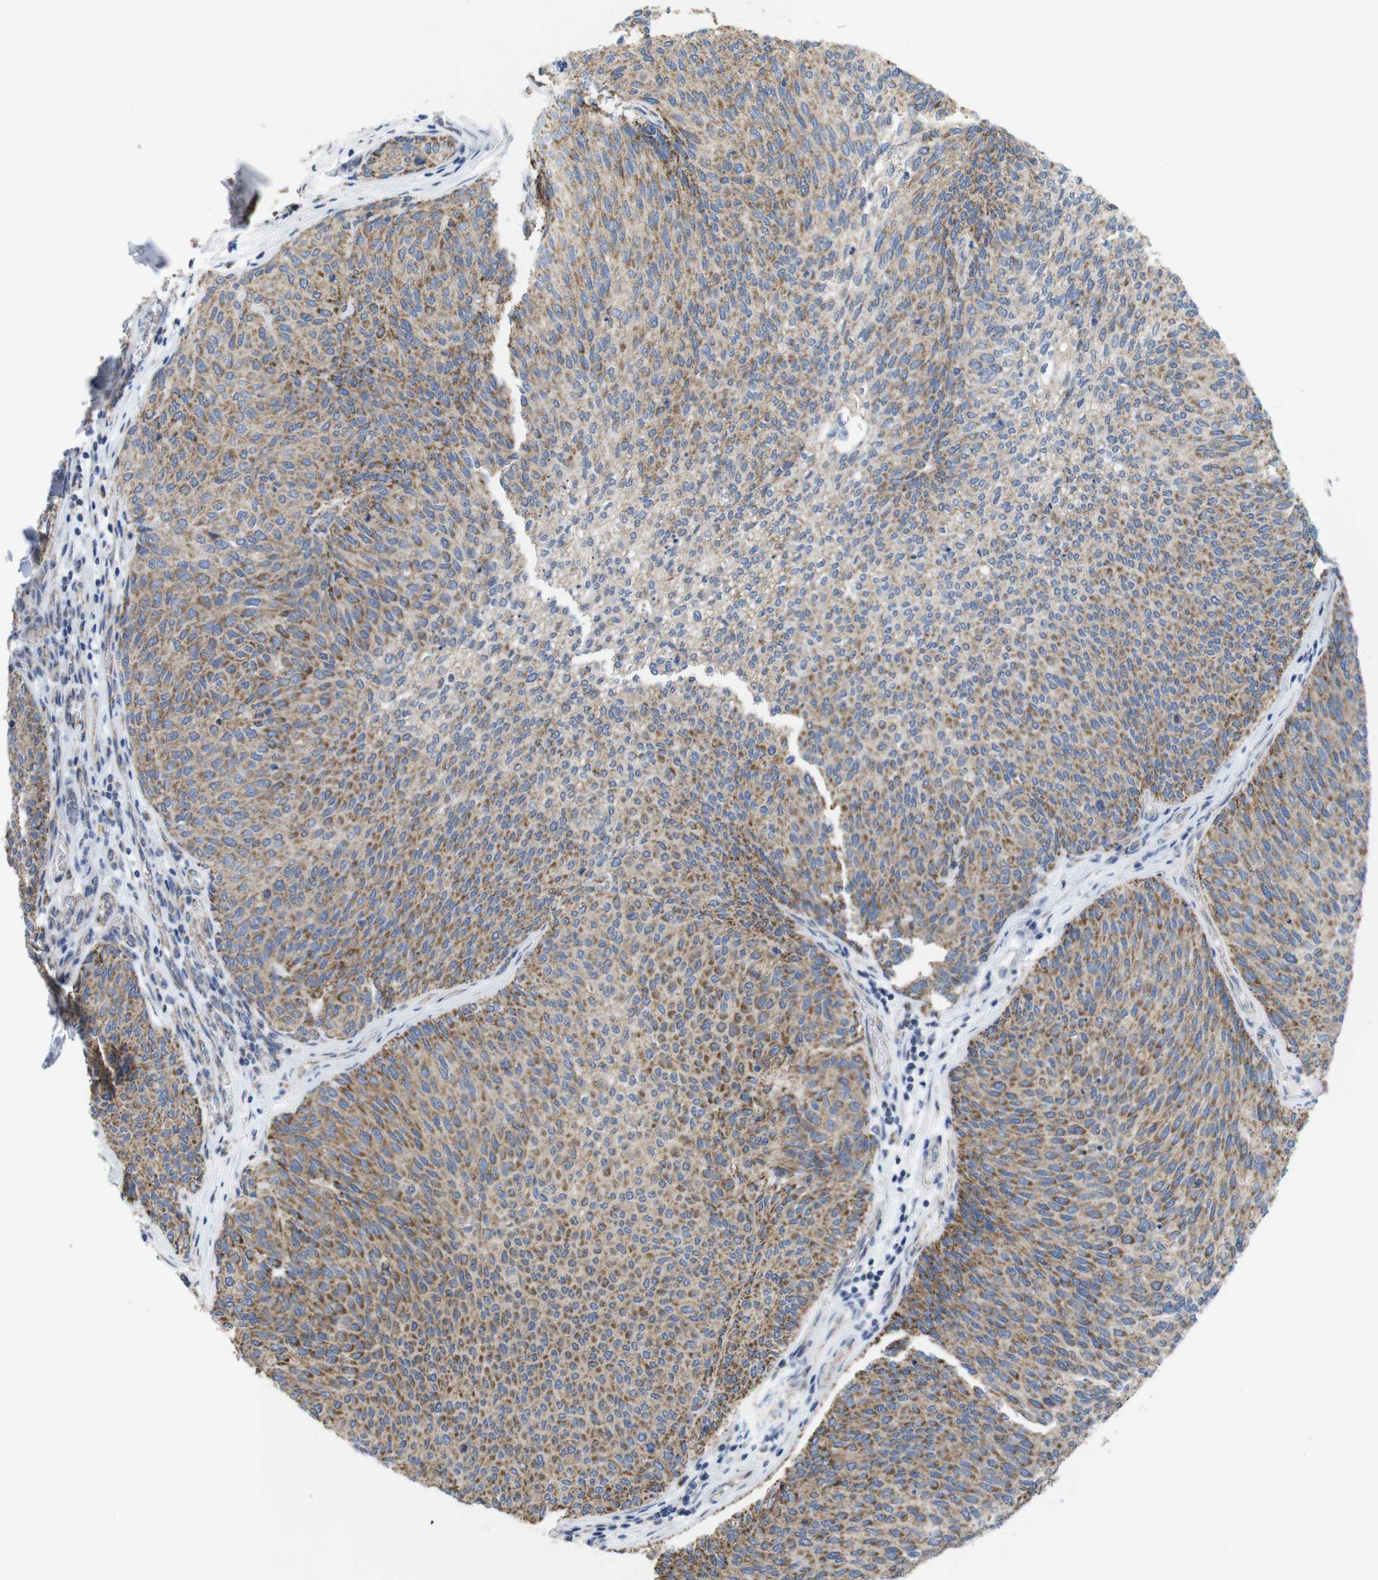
{"staining": {"intensity": "moderate", "quantity": ">75%", "location": "cytoplasmic/membranous"}, "tissue": "urothelial cancer", "cell_type": "Tumor cells", "image_type": "cancer", "snomed": [{"axis": "morphology", "description": "Urothelial carcinoma, Low grade"}, {"axis": "topography", "description": "Urinary bladder"}], "caption": "The micrograph shows staining of urothelial cancer, revealing moderate cytoplasmic/membranous protein staining (brown color) within tumor cells.", "gene": "F2RL1", "patient": {"sex": "female", "age": 79}}